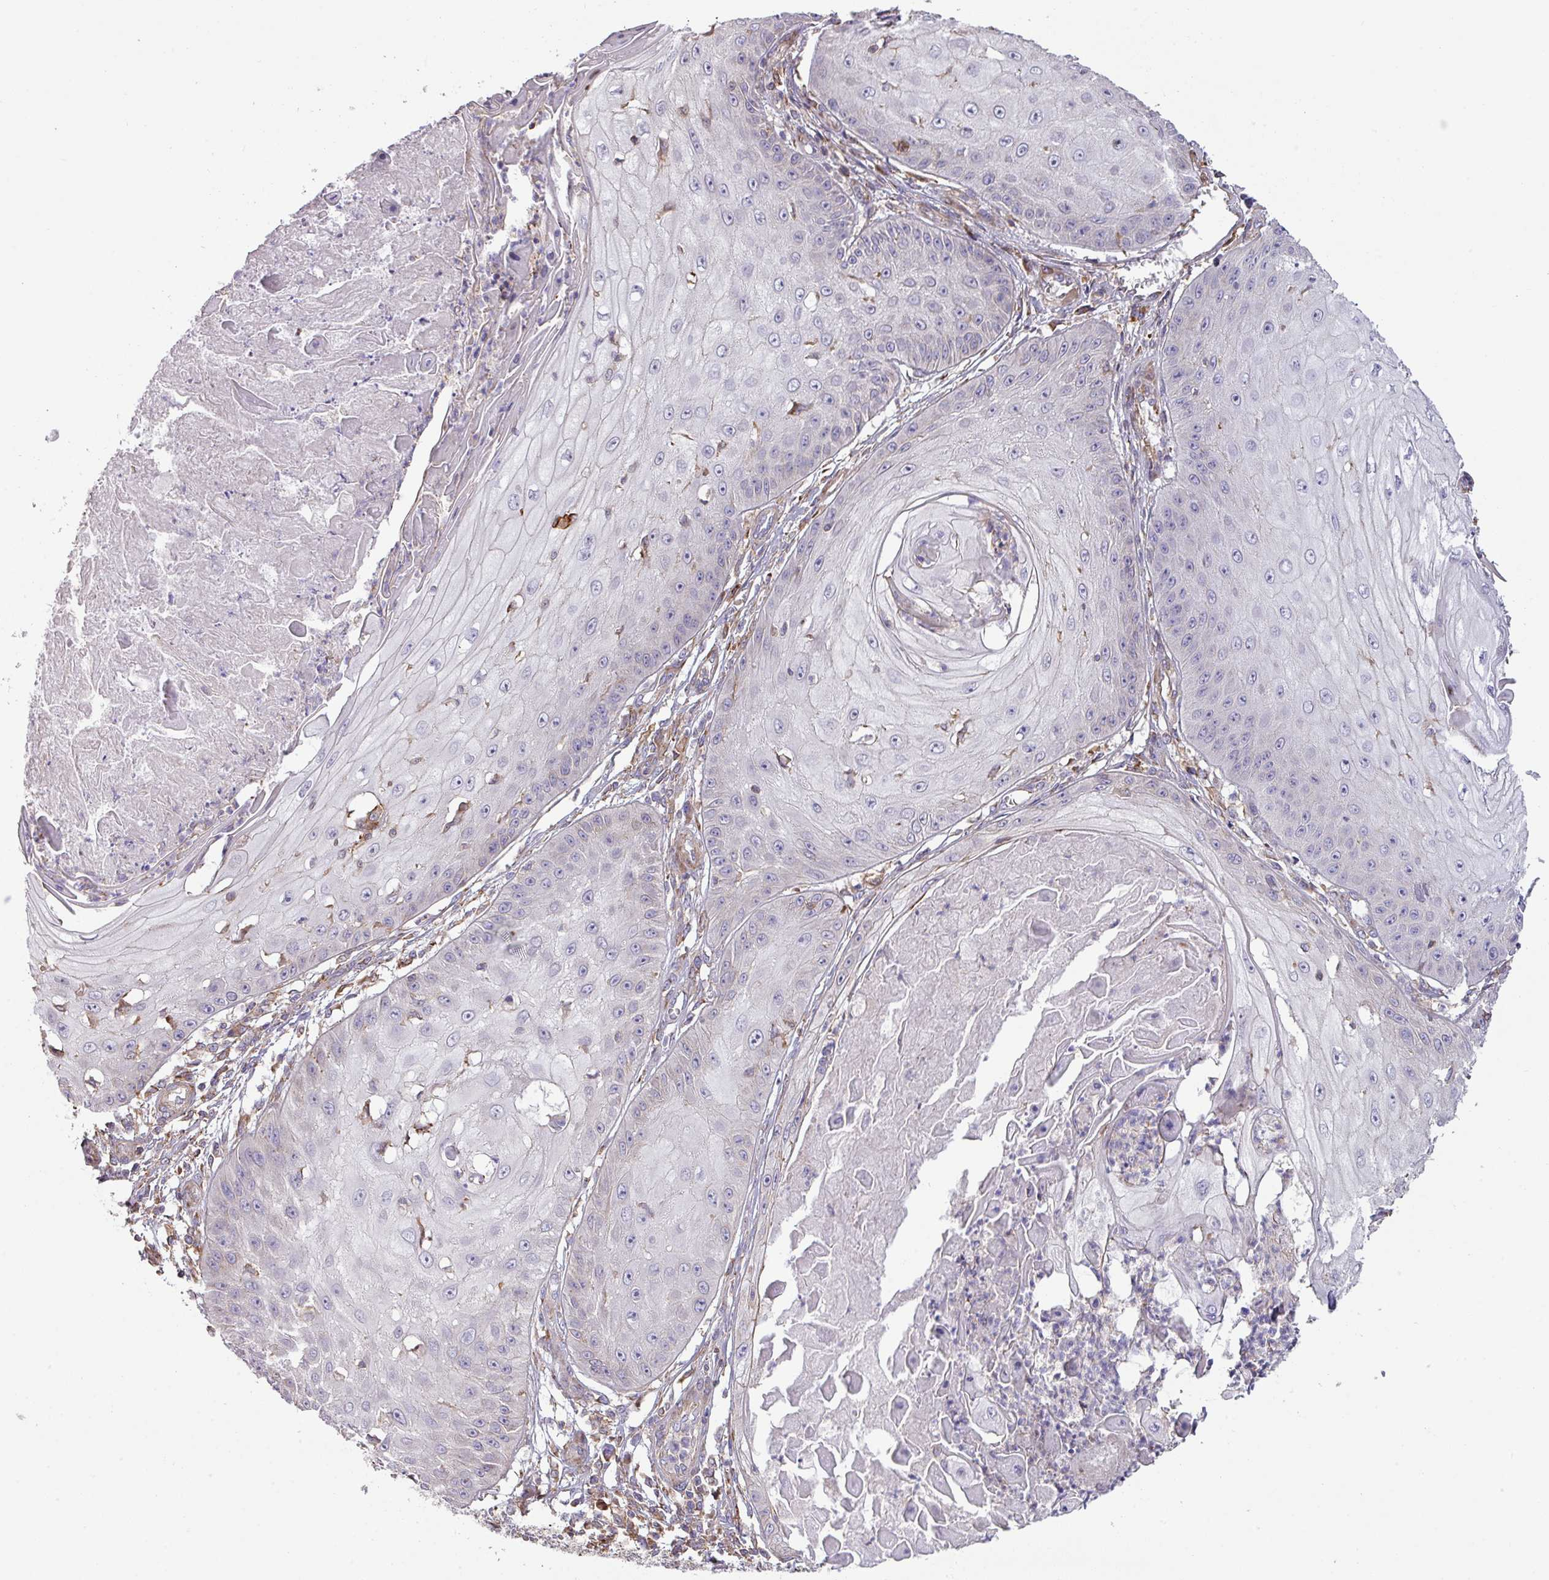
{"staining": {"intensity": "negative", "quantity": "none", "location": "none"}, "tissue": "skin cancer", "cell_type": "Tumor cells", "image_type": "cancer", "snomed": [{"axis": "morphology", "description": "Squamous cell carcinoma, NOS"}, {"axis": "topography", "description": "Skin"}], "caption": "An immunohistochemistry image of skin cancer is shown. There is no staining in tumor cells of skin cancer.", "gene": "LRRC41", "patient": {"sex": "male", "age": 70}}